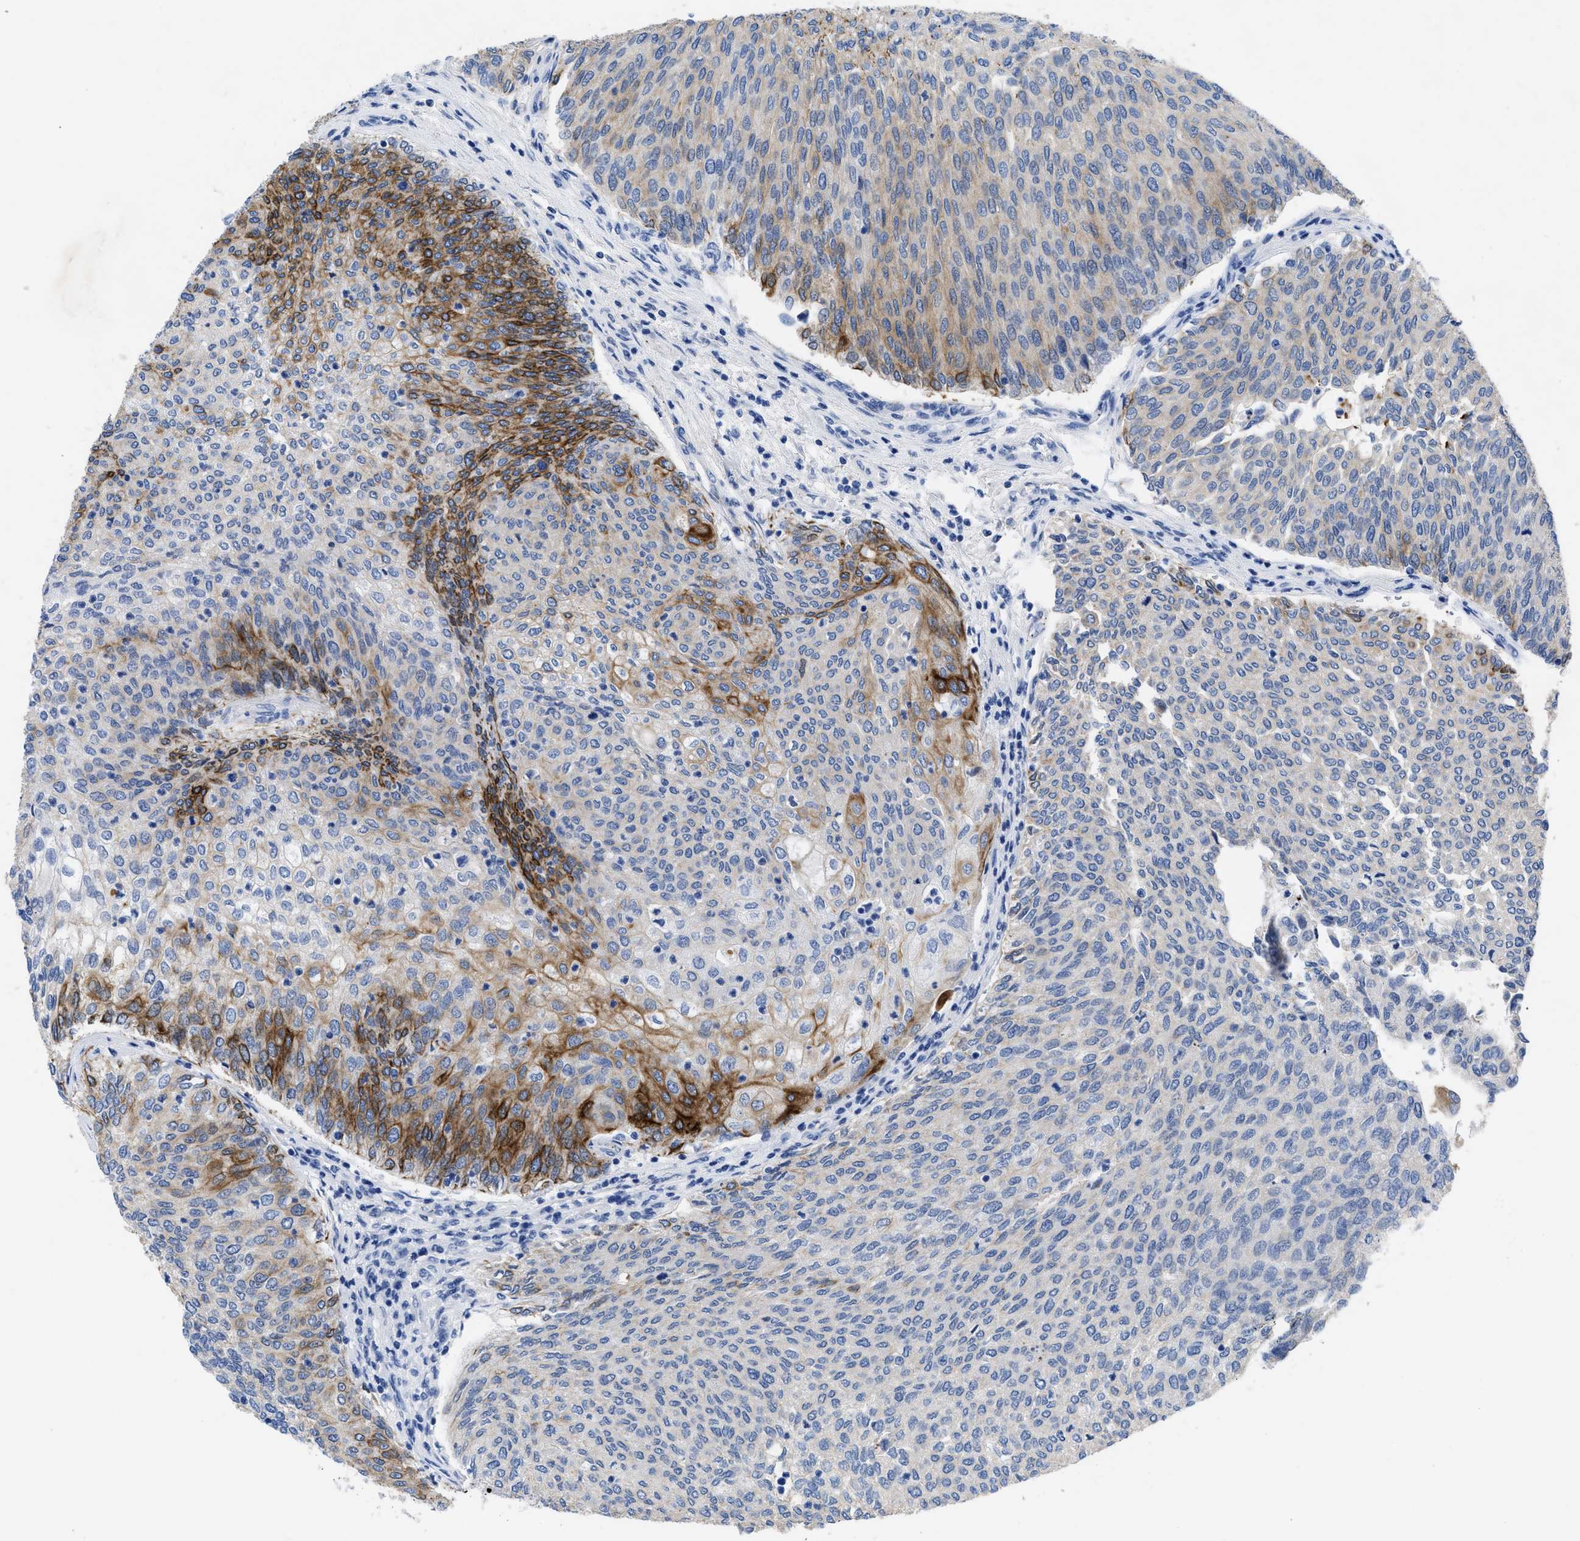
{"staining": {"intensity": "moderate", "quantity": "<25%", "location": "cytoplasmic/membranous"}, "tissue": "urothelial cancer", "cell_type": "Tumor cells", "image_type": "cancer", "snomed": [{"axis": "morphology", "description": "Urothelial carcinoma, Low grade"}, {"axis": "topography", "description": "Urinary bladder"}], "caption": "This is an image of immunohistochemistry staining of urothelial cancer, which shows moderate expression in the cytoplasmic/membranous of tumor cells.", "gene": "TMEM68", "patient": {"sex": "female", "age": 79}}